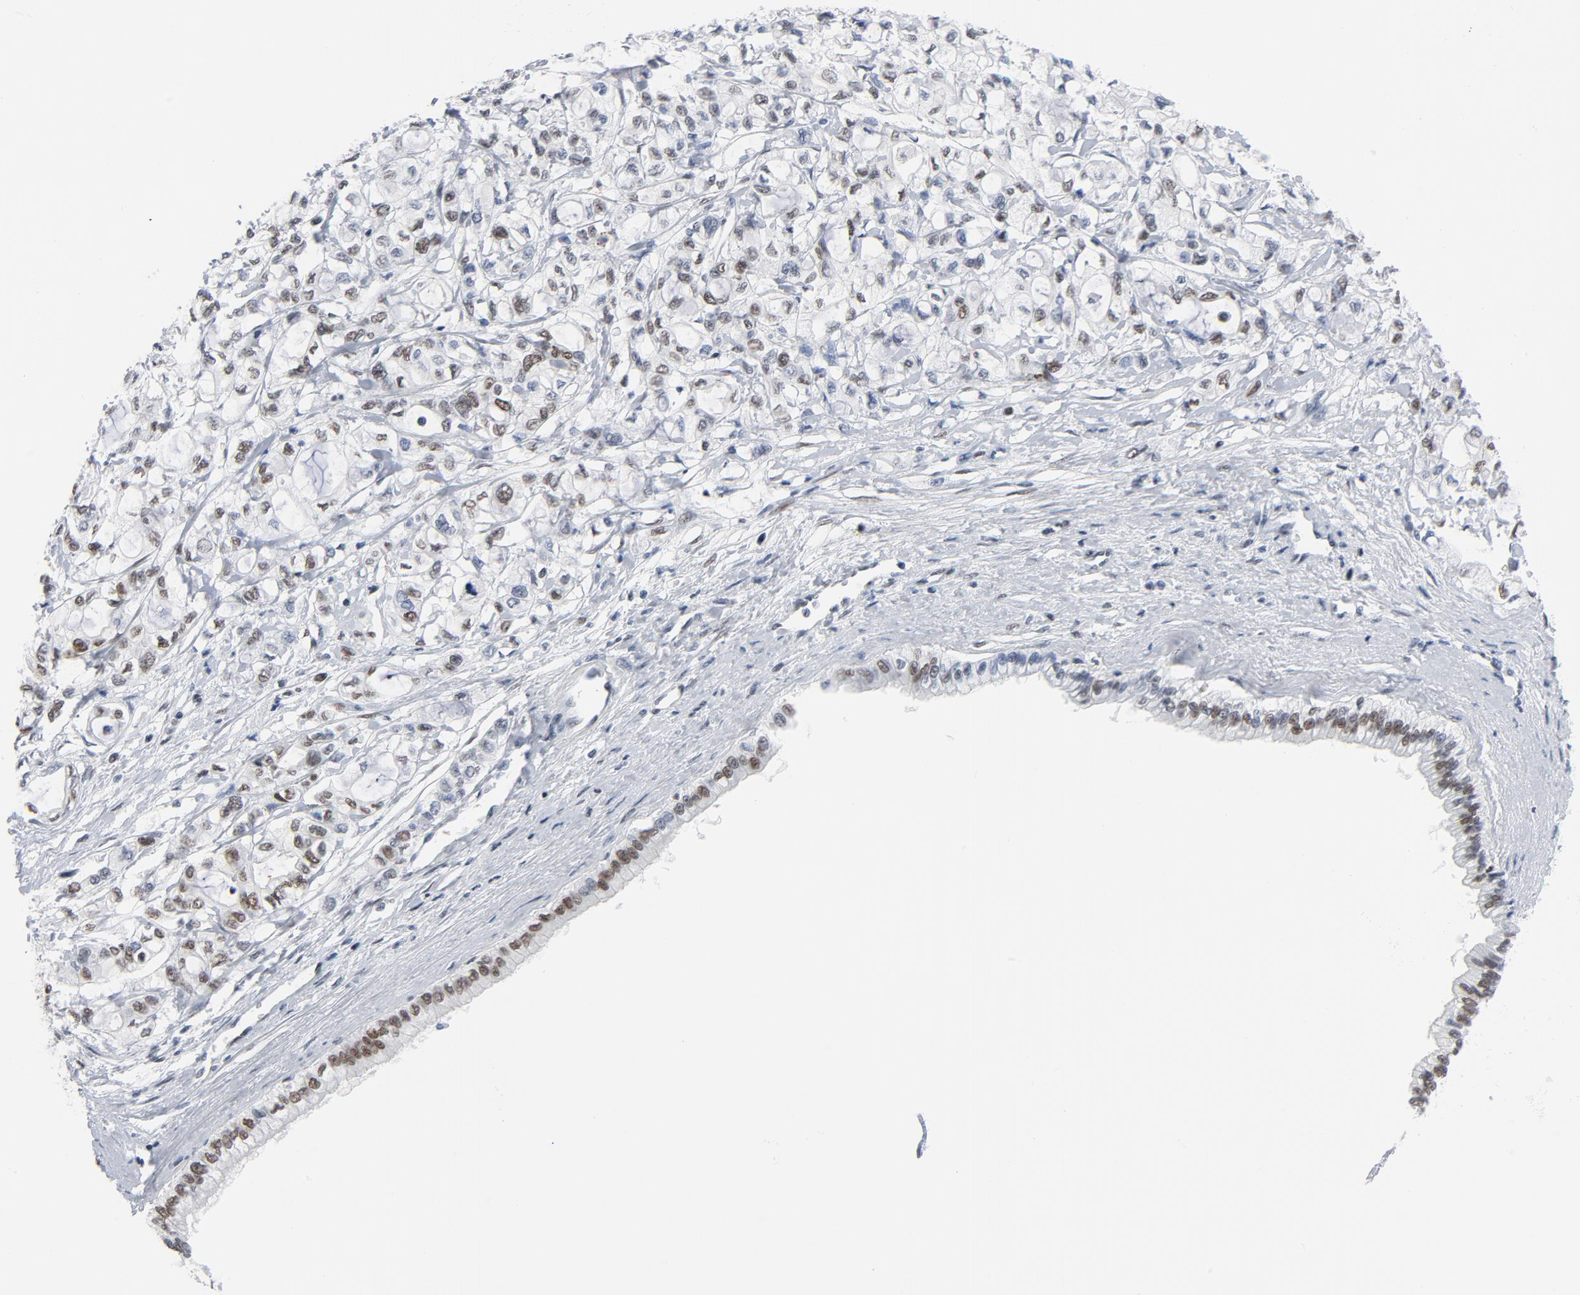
{"staining": {"intensity": "moderate", "quantity": "25%-75%", "location": "nuclear"}, "tissue": "pancreatic cancer", "cell_type": "Tumor cells", "image_type": "cancer", "snomed": [{"axis": "morphology", "description": "Adenocarcinoma, NOS"}, {"axis": "topography", "description": "Pancreas"}], "caption": "Protein expression analysis of pancreatic adenocarcinoma exhibits moderate nuclear staining in approximately 25%-75% of tumor cells.", "gene": "CSTF2", "patient": {"sex": "male", "age": 79}}